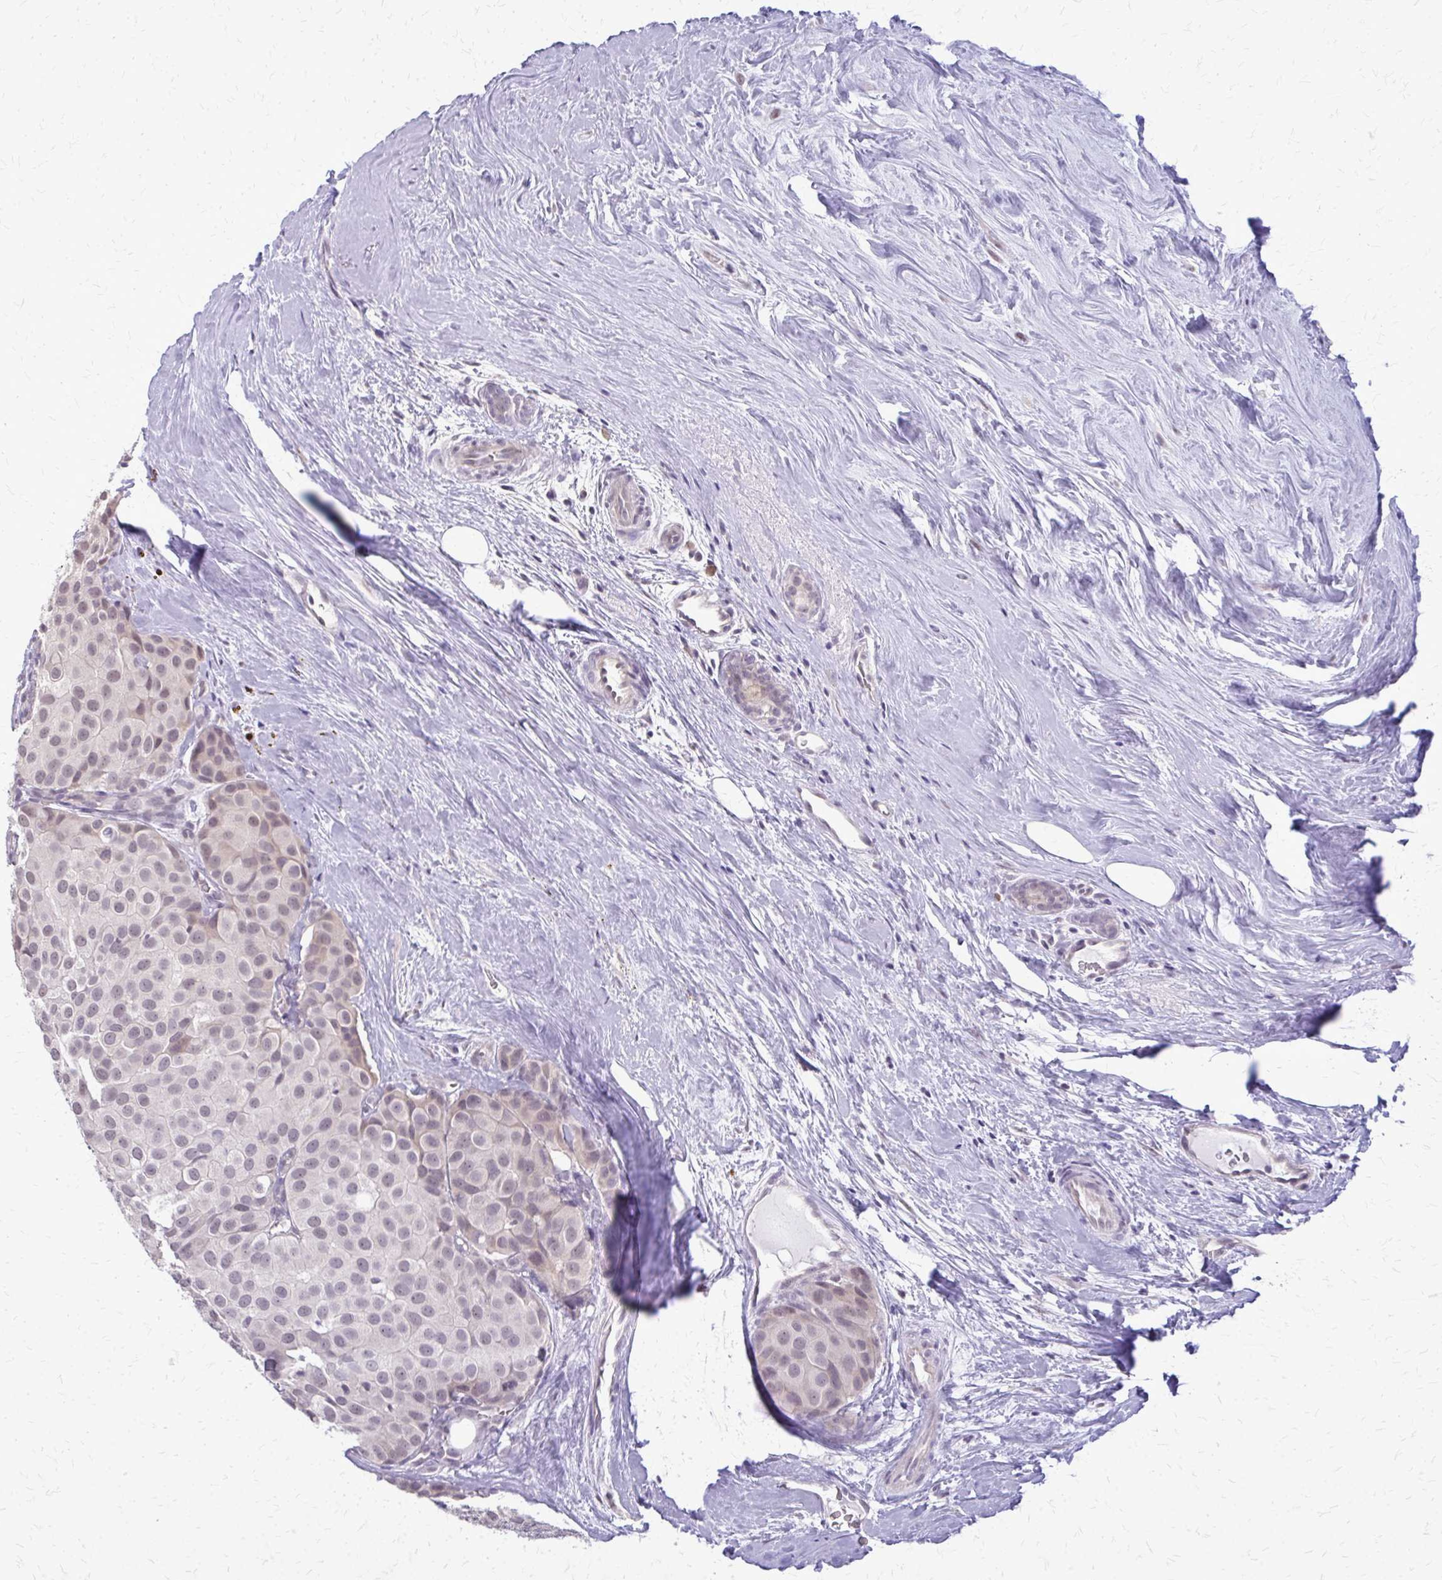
{"staining": {"intensity": "negative", "quantity": "none", "location": "none"}, "tissue": "breast cancer", "cell_type": "Tumor cells", "image_type": "cancer", "snomed": [{"axis": "morphology", "description": "Duct carcinoma"}, {"axis": "topography", "description": "Breast"}], "caption": "This is an immunohistochemistry (IHC) image of human breast intraductal carcinoma. There is no expression in tumor cells.", "gene": "PLCB1", "patient": {"sex": "female", "age": 70}}